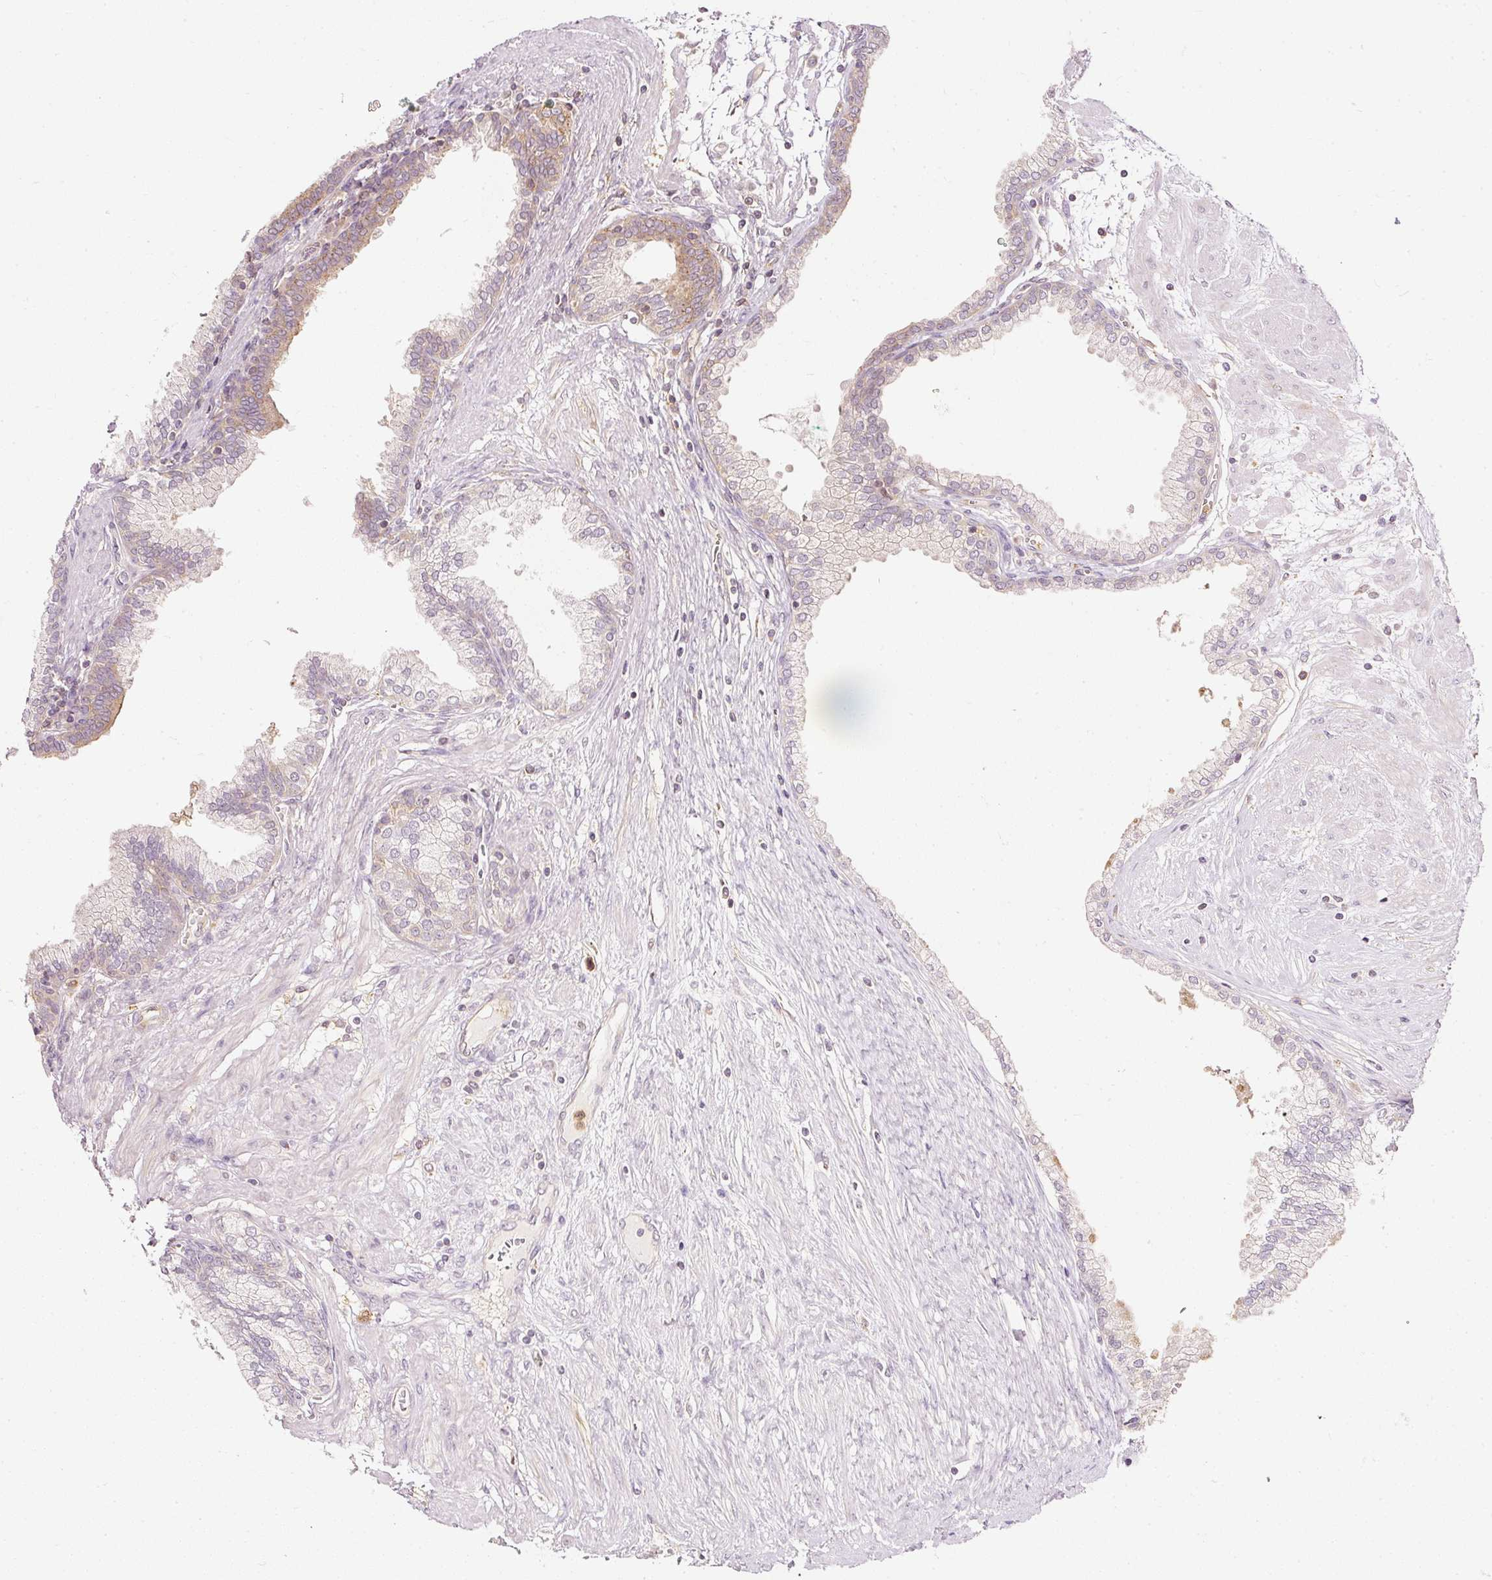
{"staining": {"intensity": "negative", "quantity": "none", "location": "none"}, "tissue": "prostate cancer", "cell_type": "Tumor cells", "image_type": "cancer", "snomed": [{"axis": "morphology", "description": "Adenocarcinoma, High grade"}, {"axis": "topography", "description": "Prostate and seminal vesicle, NOS"}], "caption": "Histopathology image shows no significant protein staining in tumor cells of prostate adenocarcinoma (high-grade).", "gene": "ARMH3", "patient": {"sex": "male", "age": 64}}